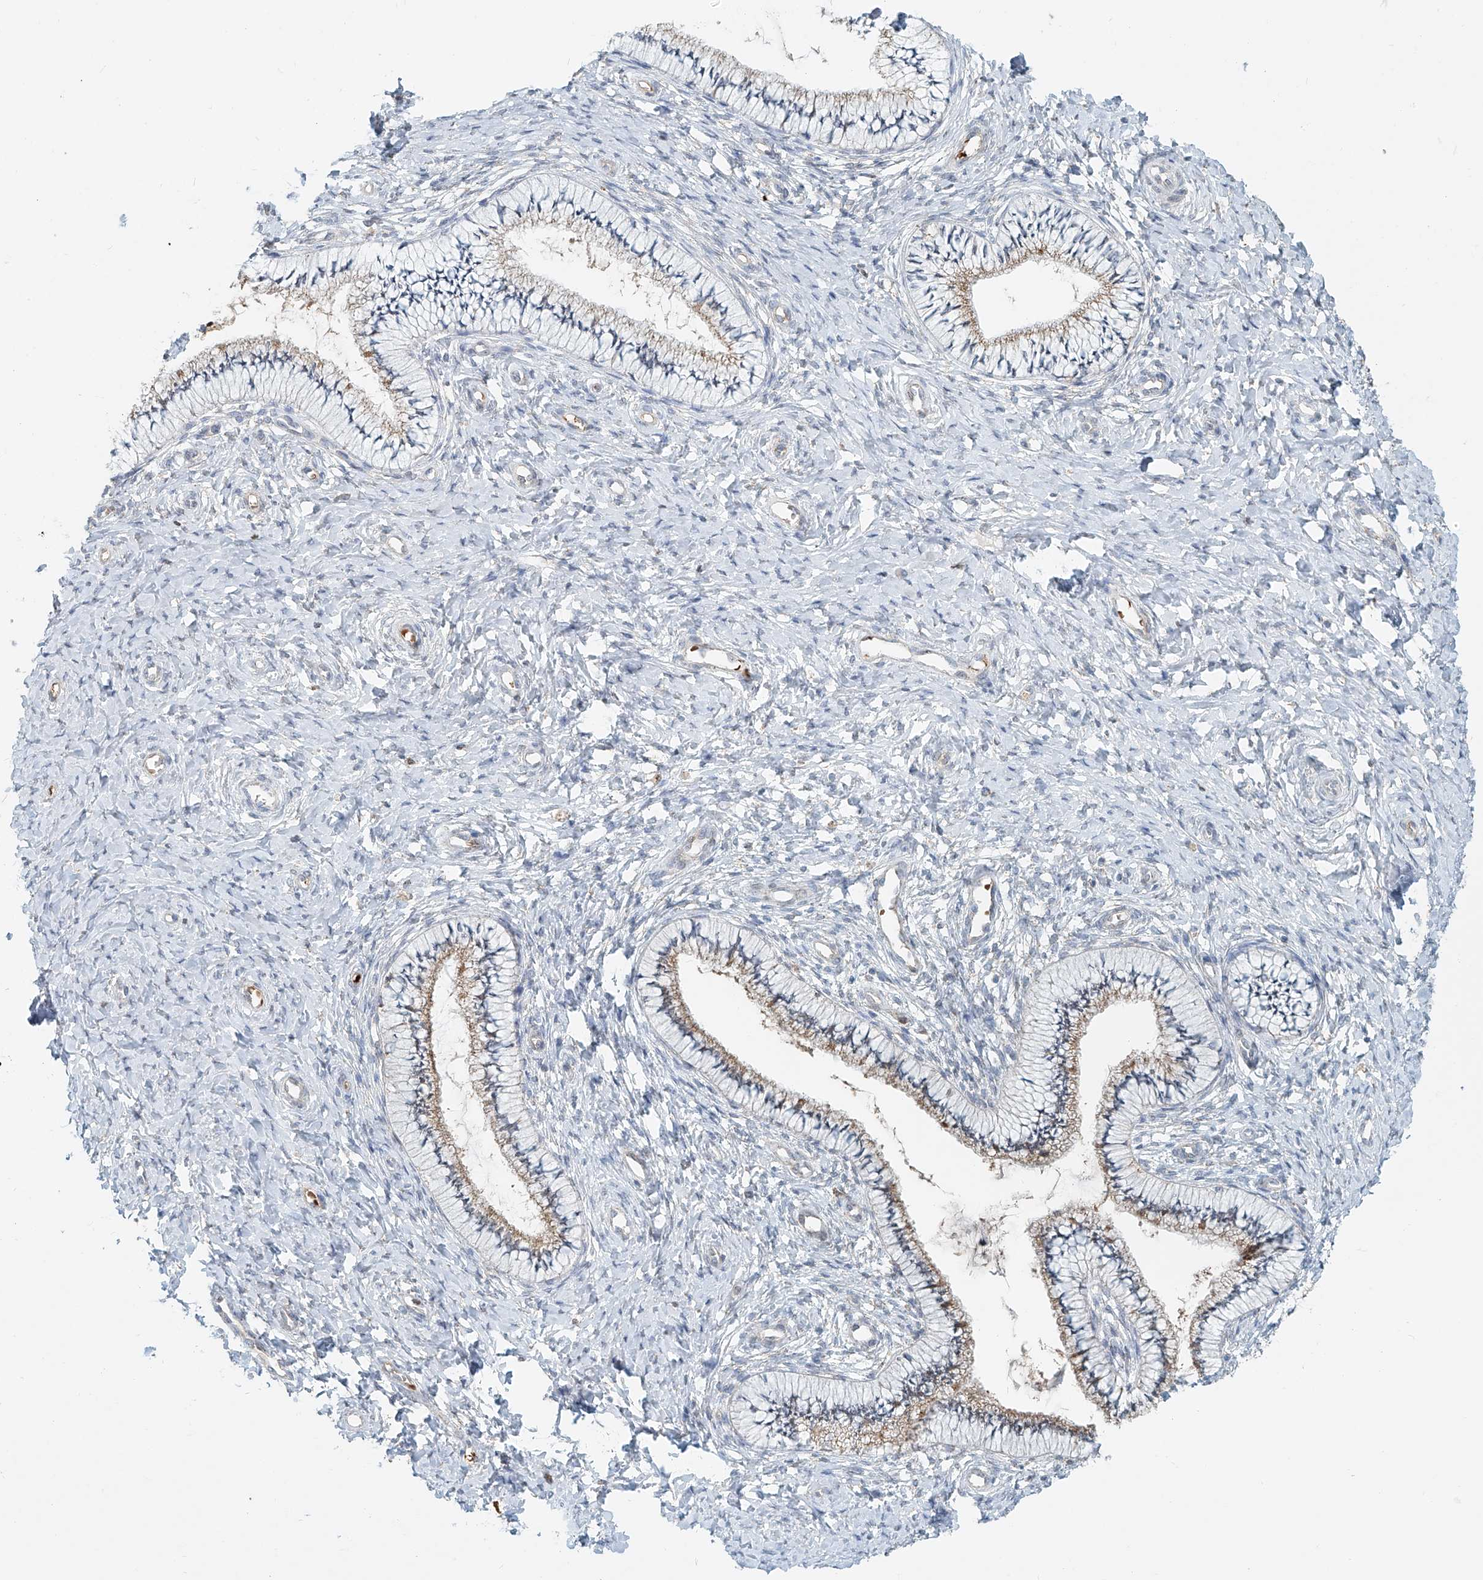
{"staining": {"intensity": "moderate", "quantity": "25%-75%", "location": "cytoplasmic/membranous"}, "tissue": "cervix", "cell_type": "Glandular cells", "image_type": "normal", "snomed": [{"axis": "morphology", "description": "Normal tissue, NOS"}, {"axis": "topography", "description": "Cervix"}], "caption": "This photomicrograph displays benign cervix stained with IHC to label a protein in brown. The cytoplasmic/membranous of glandular cells show moderate positivity for the protein. Nuclei are counter-stained blue.", "gene": "PTPRA", "patient": {"sex": "female", "age": 36}}